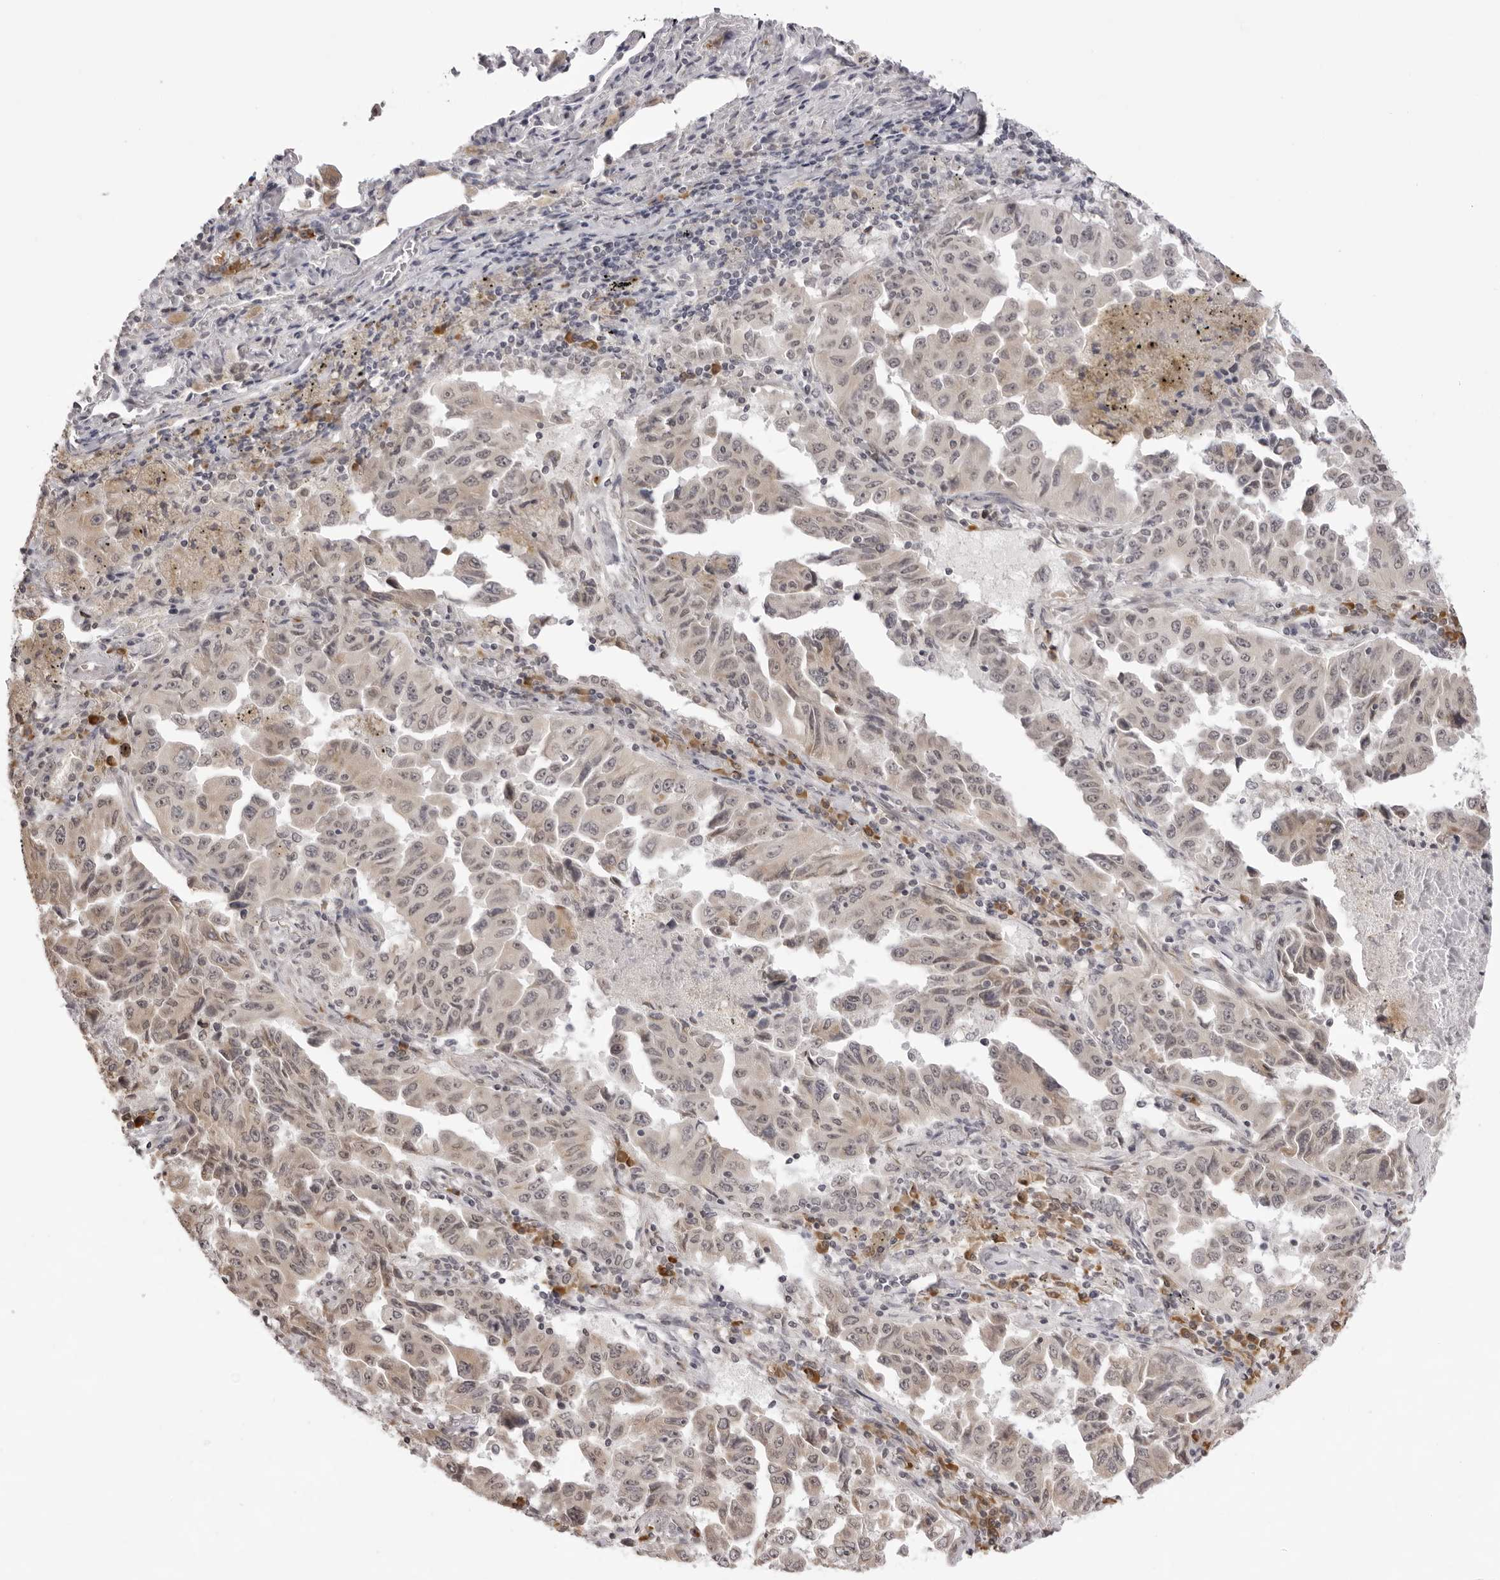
{"staining": {"intensity": "weak", "quantity": "25%-75%", "location": "cytoplasmic/membranous"}, "tissue": "lung cancer", "cell_type": "Tumor cells", "image_type": "cancer", "snomed": [{"axis": "morphology", "description": "Adenocarcinoma, NOS"}, {"axis": "topography", "description": "Lung"}], "caption": "Immunohistochemical staining of lung cancer displays low levels of weak cytoplasmic/membranous positivity in approximately 25%-75% of tumor cells.", "gene": "ZC3H11A", "patient": {"sex": "female", "age": 51}}